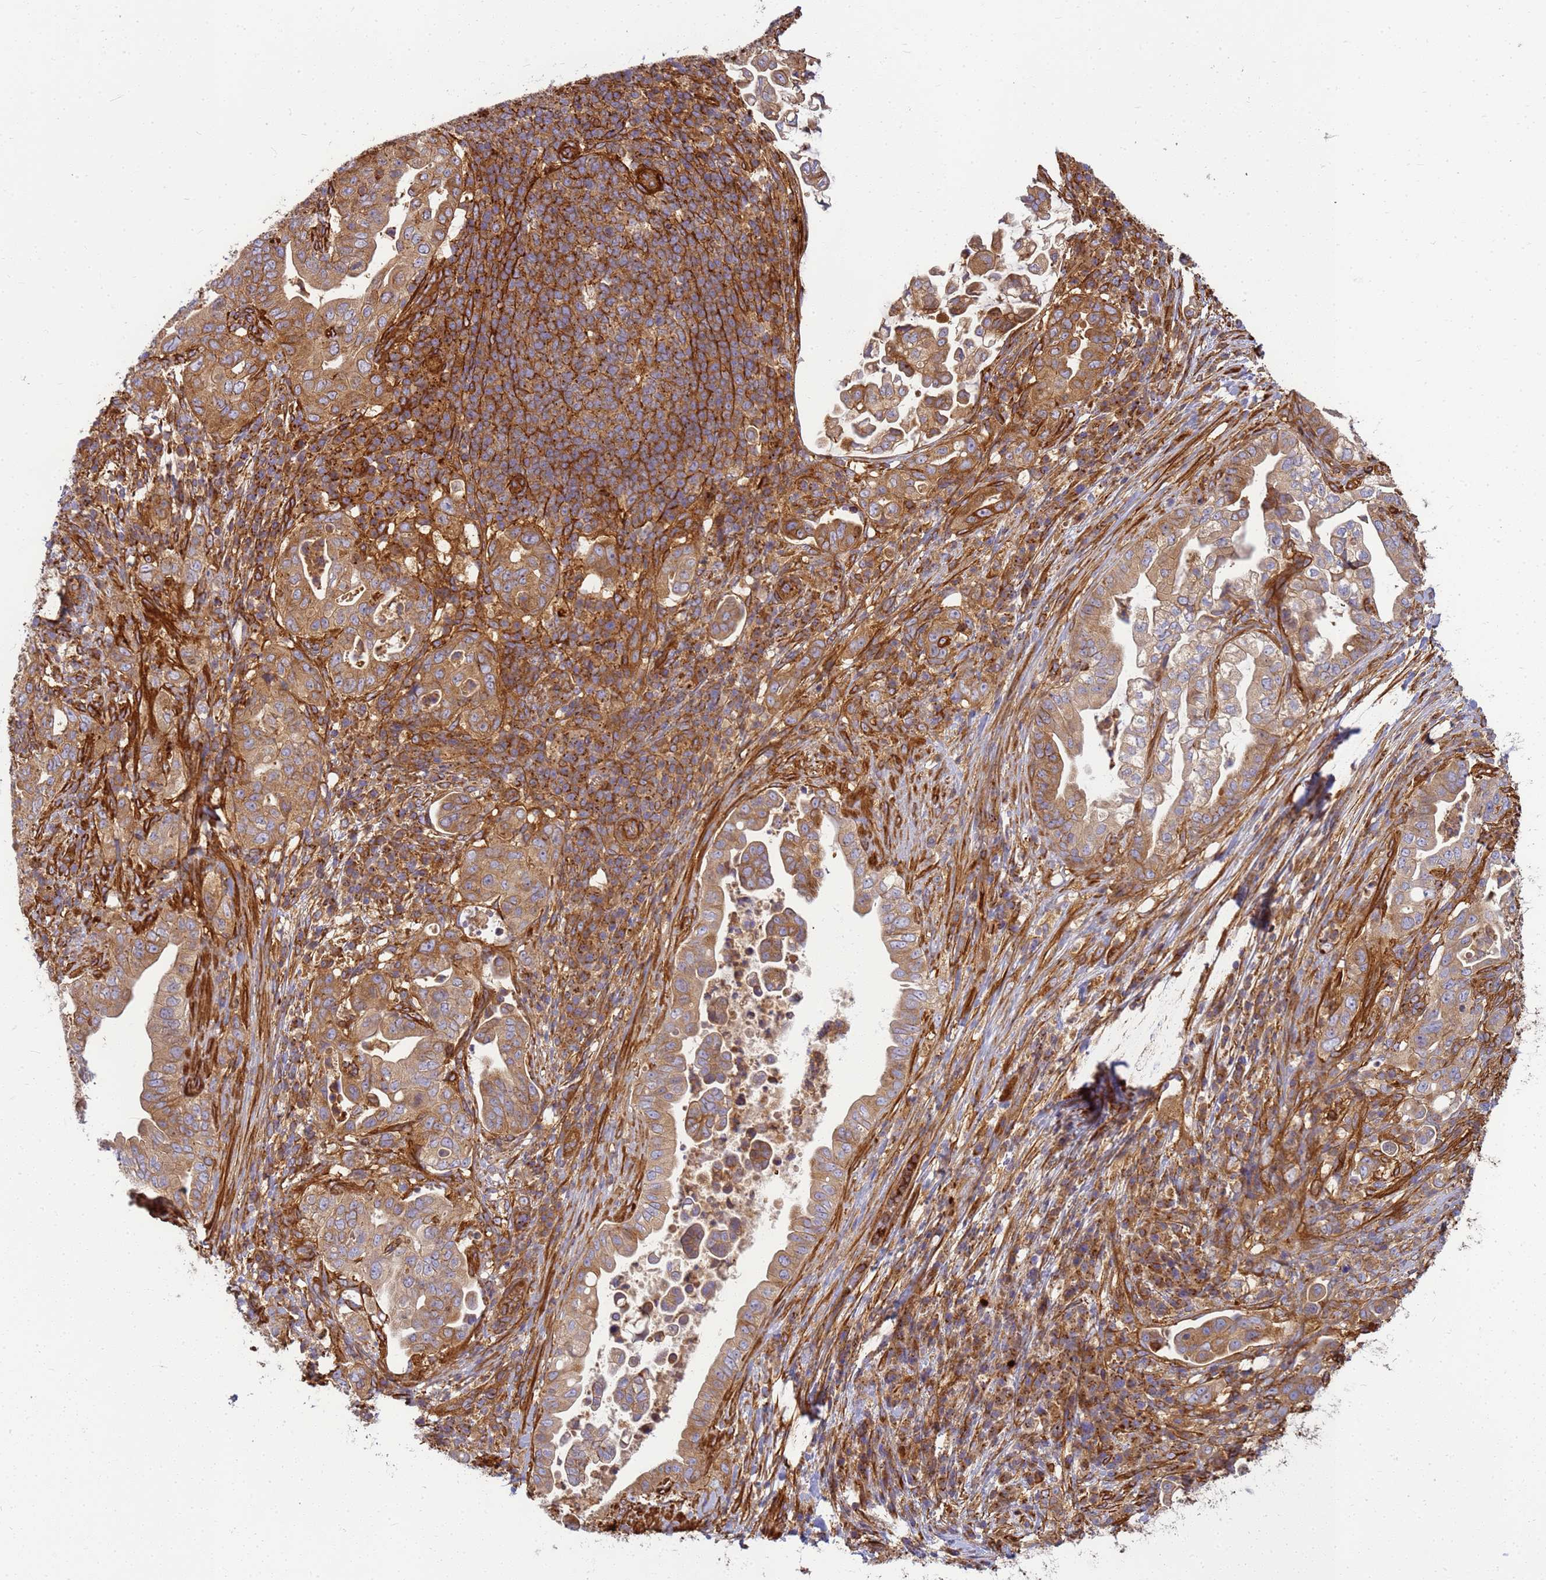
{"staining": {"intensity": "moderate", "quantity": ">75%", "location": "cytoplasmic/membranous"}, "tissue": "pancreatic cancer", "cell_type": "Tumor cells", "image_type": "cancer", "snomed": [{"axis": "morphology", "description": "Normal tissue, NOS"}, {"axis": "morphology", "description": "Adenocarcinoma, NOS"}, {"axis": "topography", "description": "Lymph node"}, {"axis": "topography", "description": "Pancreas"}], "caption": "Moderate cytoplasmic/membranous protein expression is identified in approximately >75% of tumor cells in adenocarcinoma (pancreatic).", "gene": "C2CD5", "patient": {"sex": "female", "age": 67}}